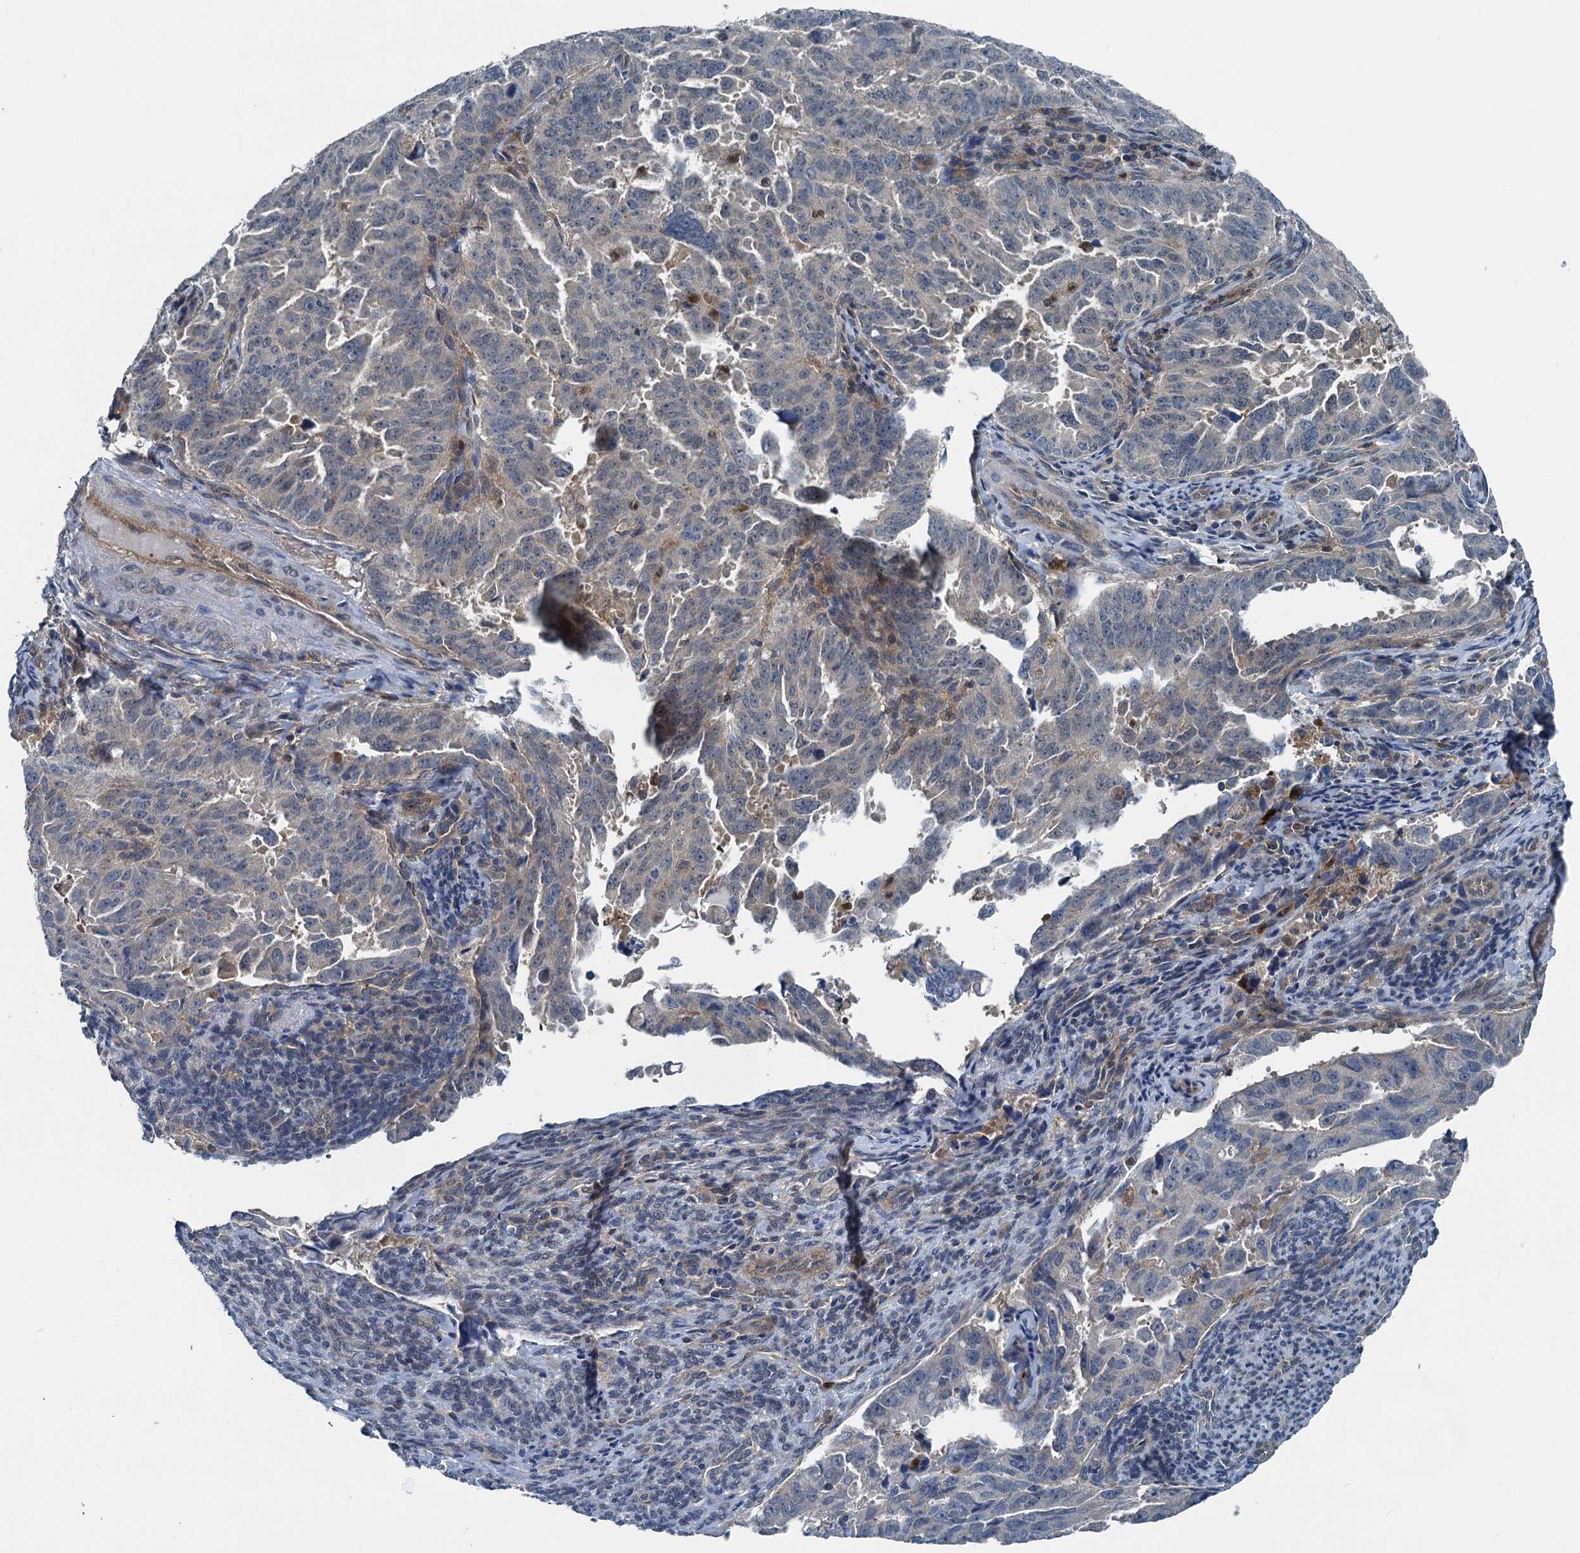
{"staining": {"intensity": "weak", "quantity": "25%-75%", "location": "cytoplasmic/membranous"}, "tissue": "endometrial cancer", "cell_type": "Tumor cells", "image_type": "cancer", "snomed": [{"axis": "morphology", "description": "Adenocarcinoma, NOS"}, {"axis": "topography", "description": "Endometrium"}], "caption": "Immunohistochemistry (IHC) of endometrial cancer exhibits low levels of weak cytoplasmic/membranous staining in approximately 25%-75% of tumor cells.", "gene": "GCLM", "patient": {"sex": "female", "age": 65}}